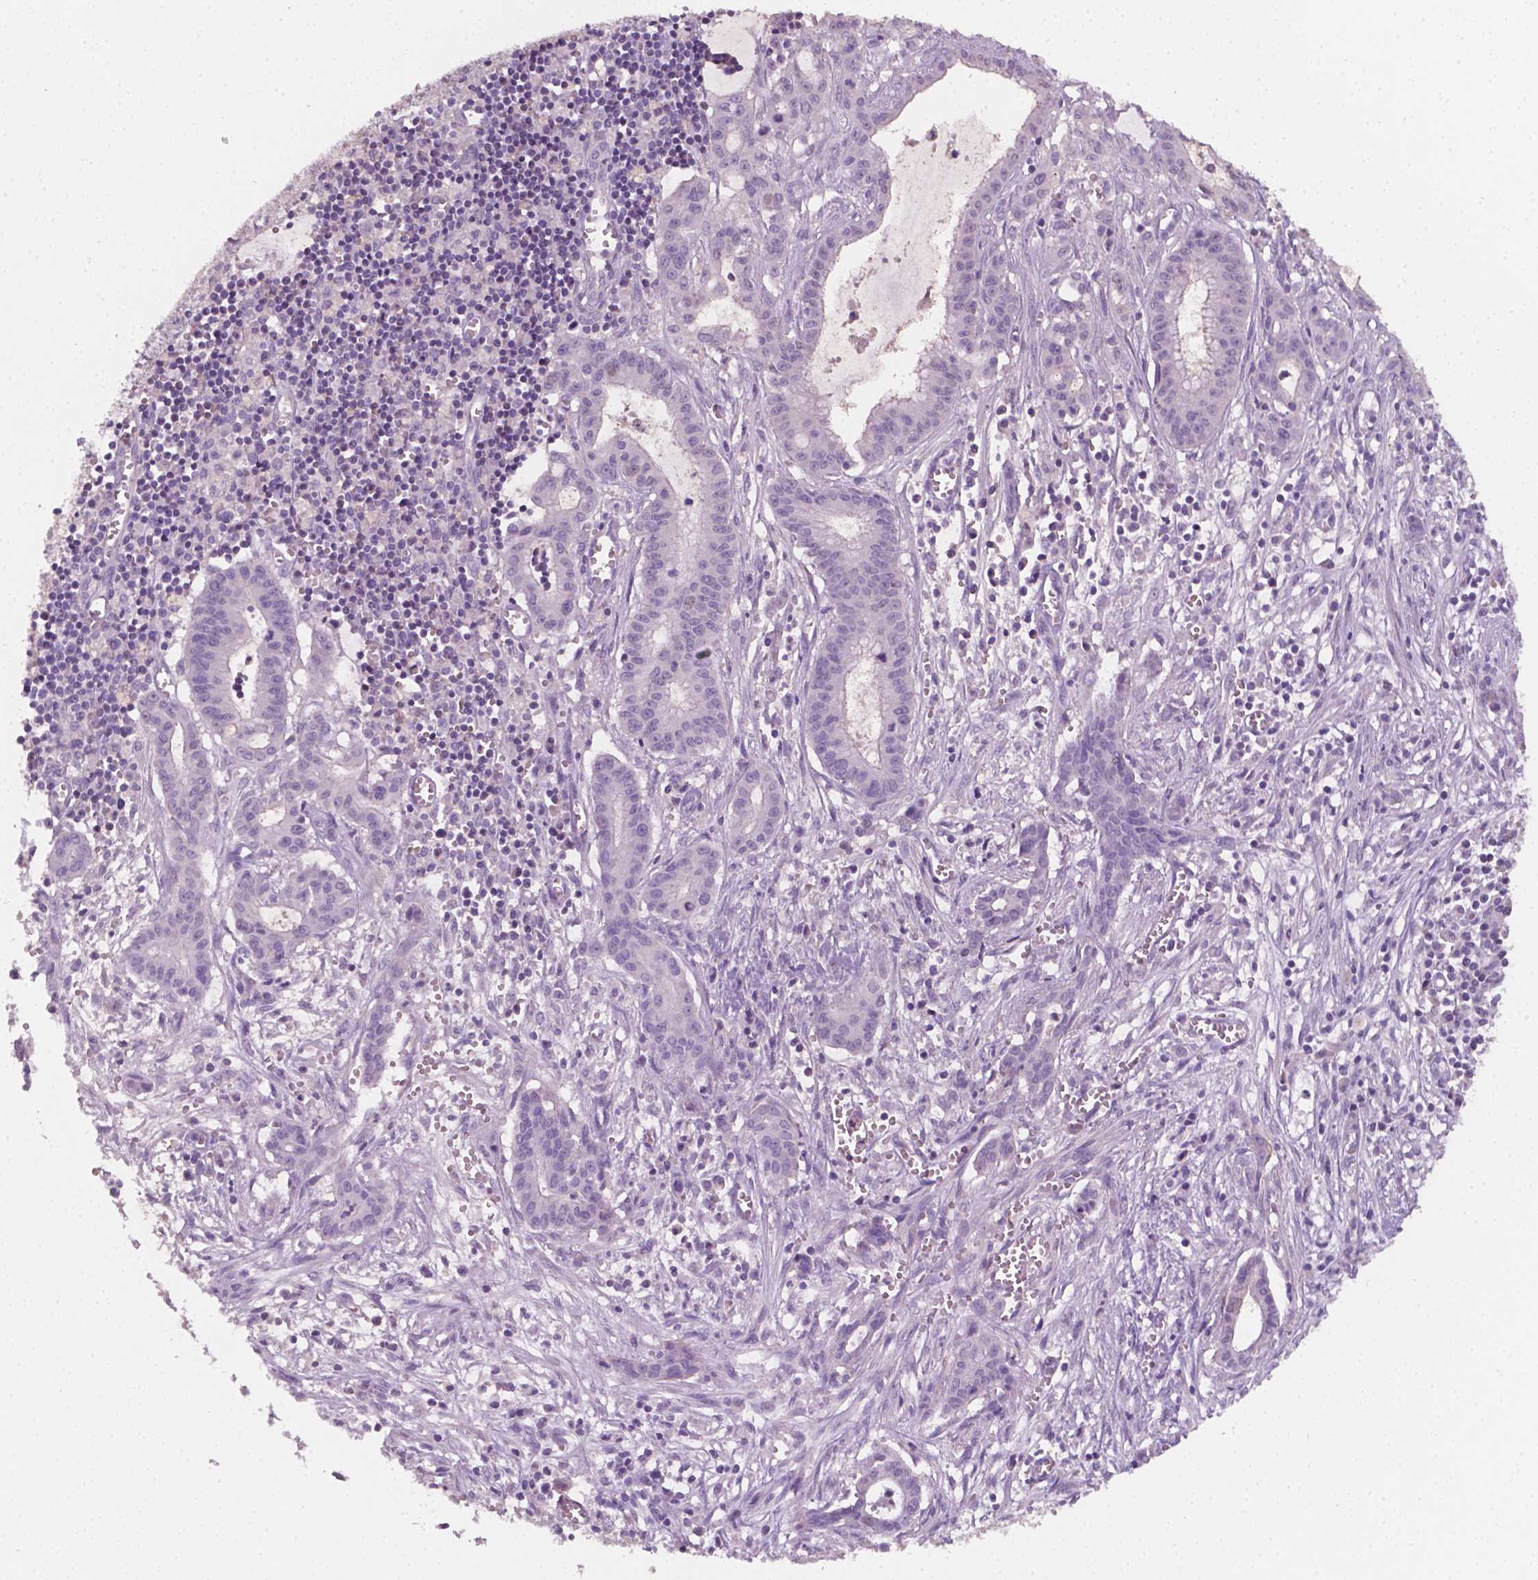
{"staining": {"intensity": "negative", "quantity": "none", "location": "none"}, "tissue": "pancreatic cancer", "cell_type": "Tumor cells", "image_type": "cancer", "snomed": [{"axis": "morphology", "description": "Adenocarcinoma, NOS"}, {"axis": "topography", "description": "Pancreas"}], "caption": "Immunohistochemistry (IHC) of human adenocarcinoma (pancreatic) reveals no expression in tumor cells. The staining was performed using DAB to visualize the protein expression in brown, while the nuclei were stained in blue with hematoxylin (Magnification: 20x).", "gene": "EGFR", "patient": {"sex": "male", "age": 48}}